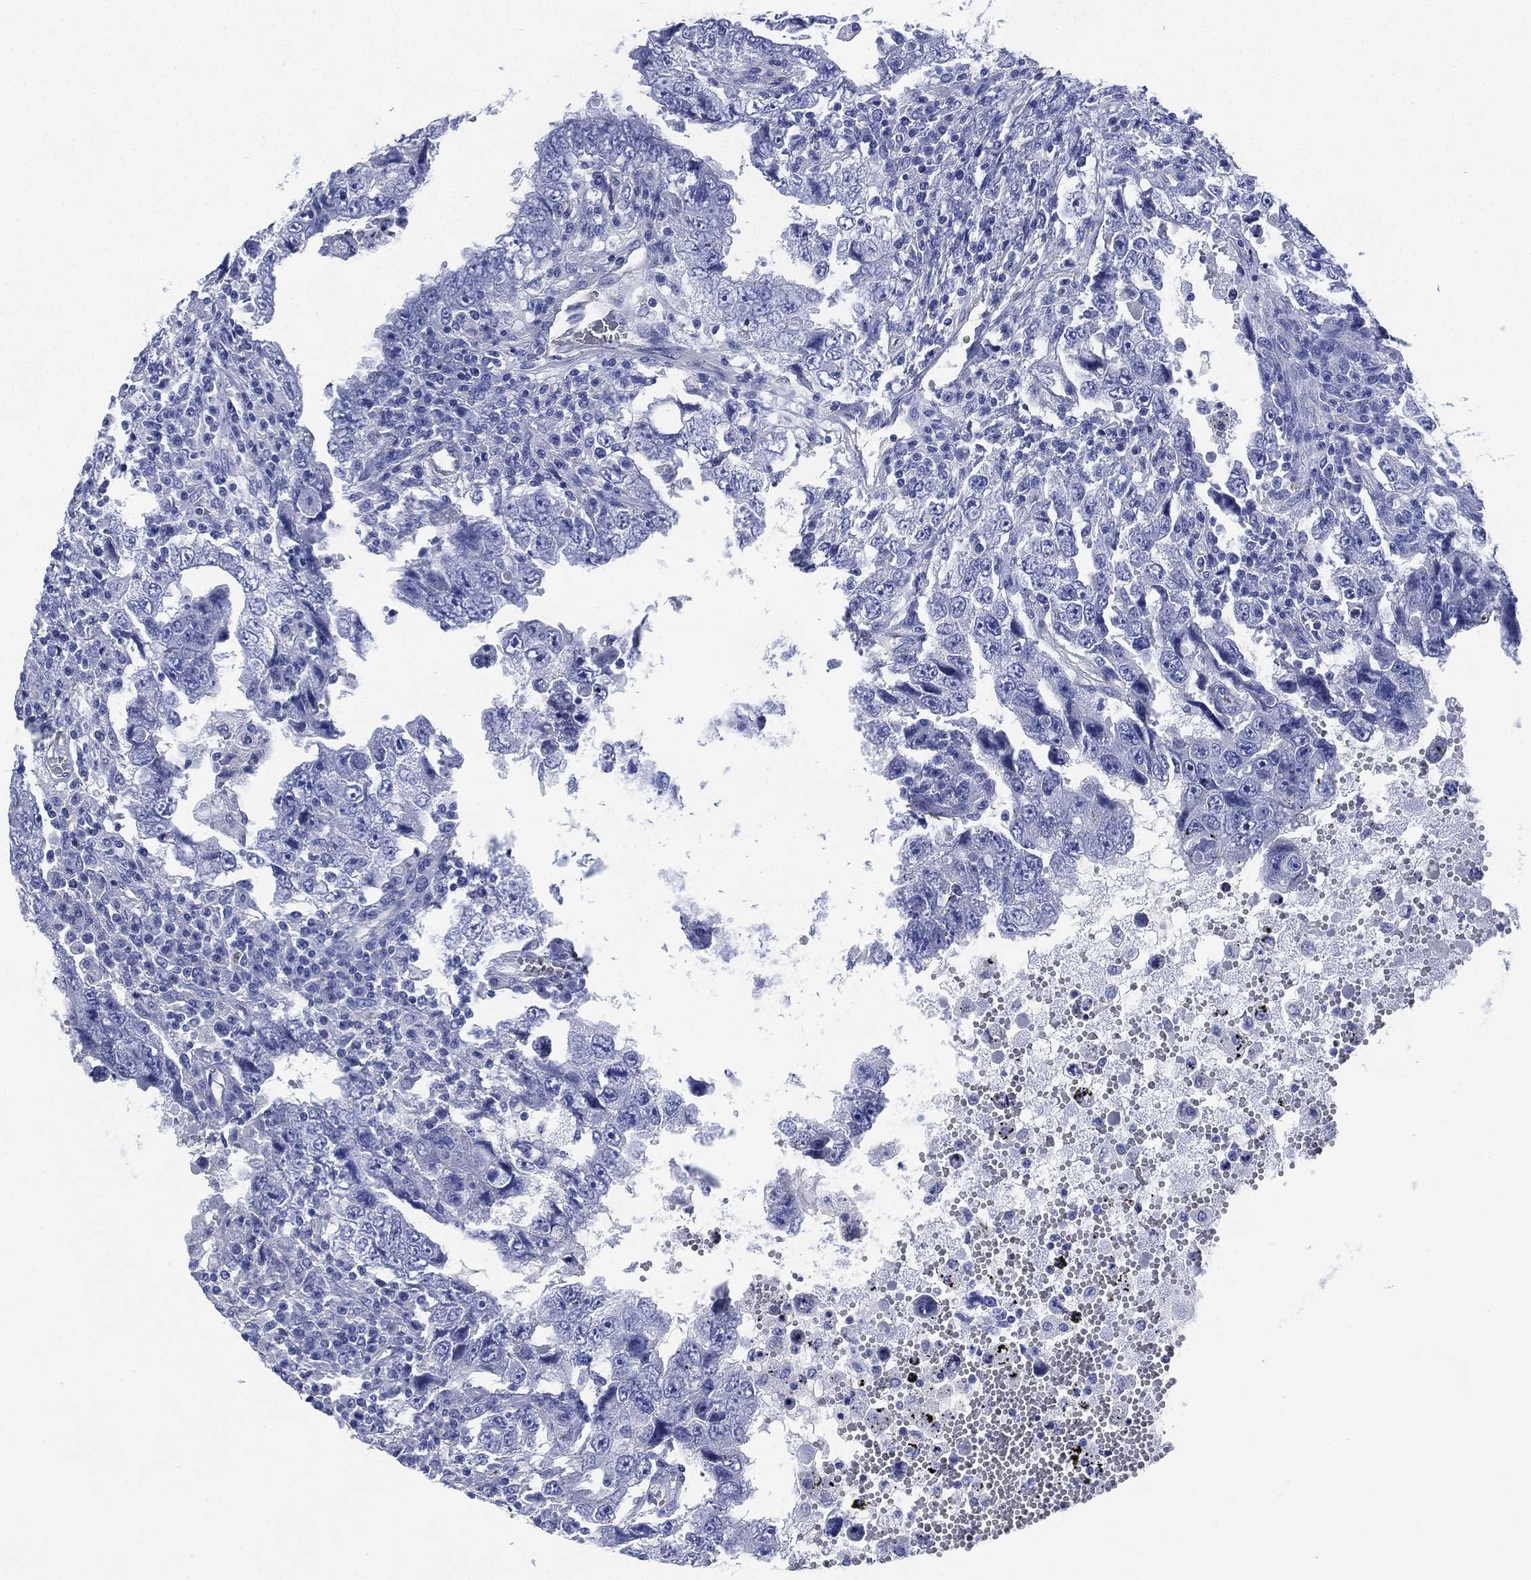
{"staining": {"intensity": "negative", "quantity": "none", "location": "none"}, "tissue": "testis cancer", "cell_type": "Tumor cells", "image_type": "cancer", "snomed": [{"axis": "morphology", "description": "Carcinoma, Embryonal, NOS"}, {"axis": "topography", "description": "Testis"}], "caption": "There is no significant expression in tumor cells of testis embryonal carcinoma.", "gene": "CCDC70", "patient": {"sex": "male", "age": 26}}